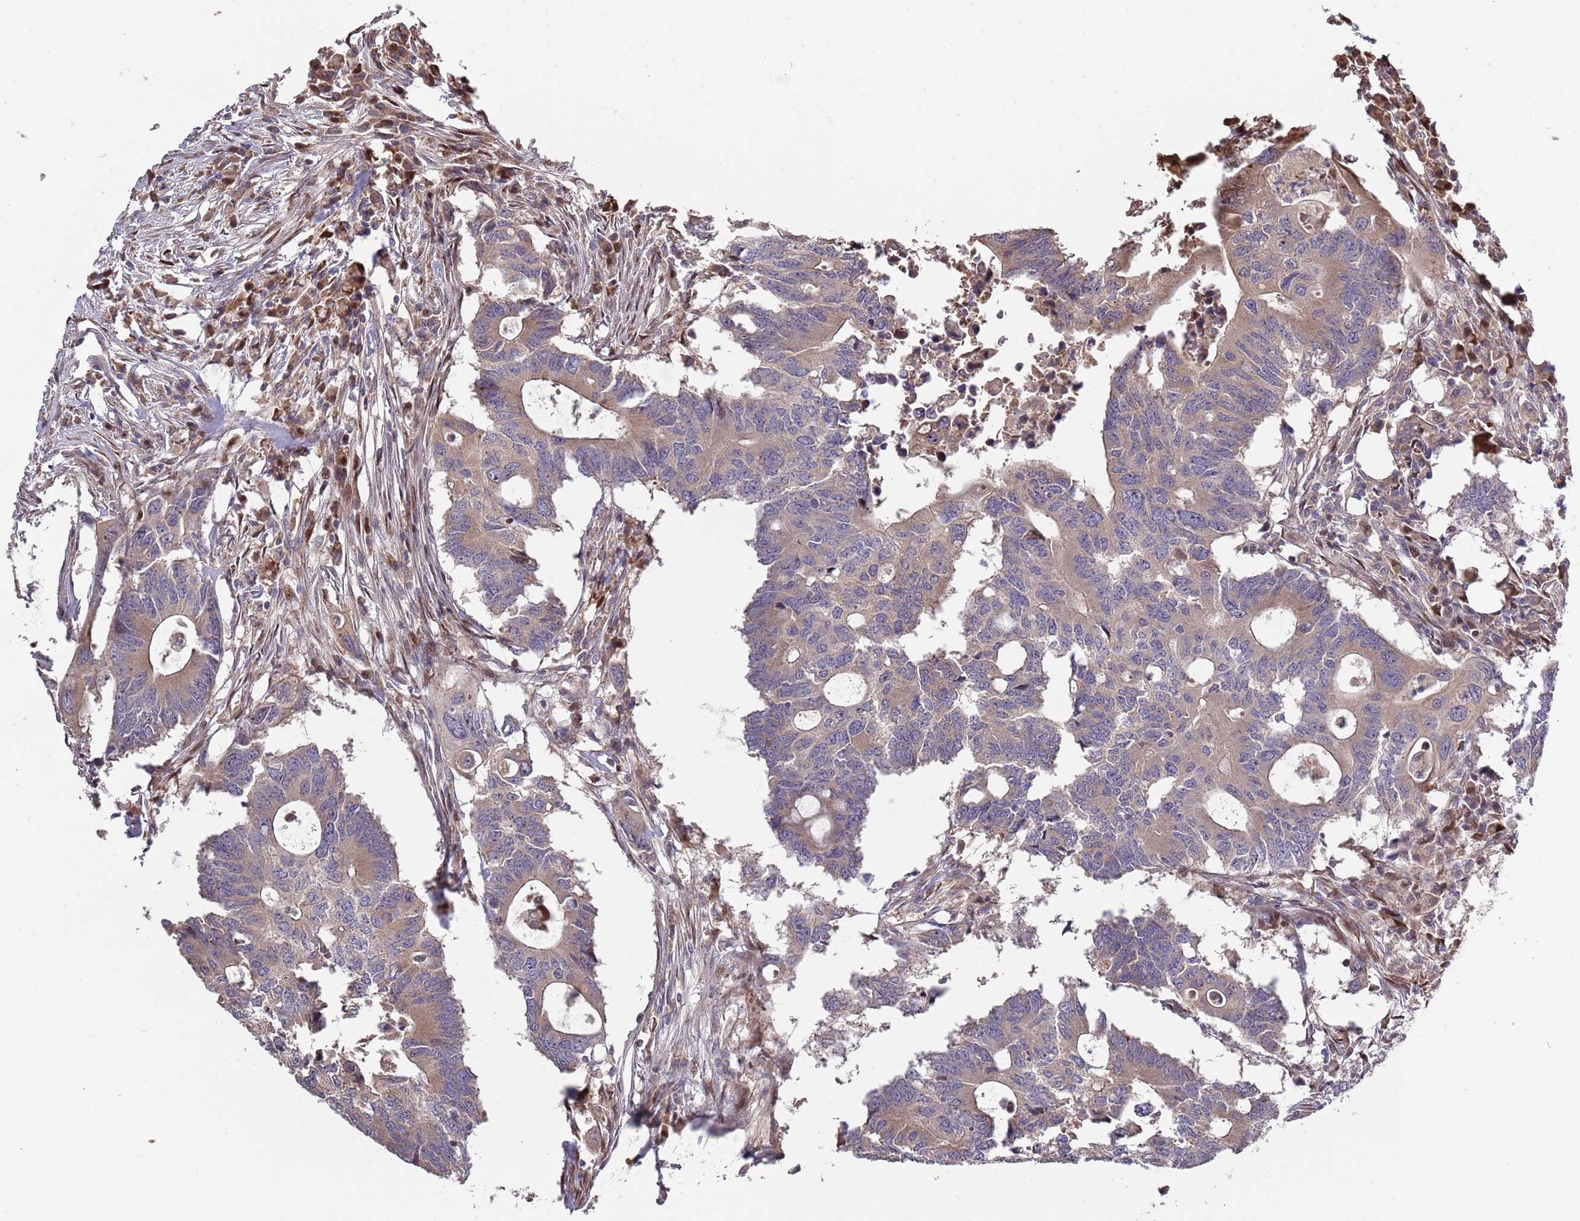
{"staining": {"intensity": "weak", "quantity": "25%-75%", "location": "cytoplasmic/membranous"}, "tissue": "colorectal cancer", "cell_type": "Tumor cells", "image_type": "cancer", "snomed": [{"axis": "morphology", "description": "Adenocarcinoma, NOS"}, {"axis": "topography", "description": "Colon"}], "caption": "A brown stain shows weak cytoplasmic/membranous expression of a protein in colorectal adenocarcinoma tumor cells.", "gene": "SYNDIG1L", "patient": {"sex": "male", "age": 71}}